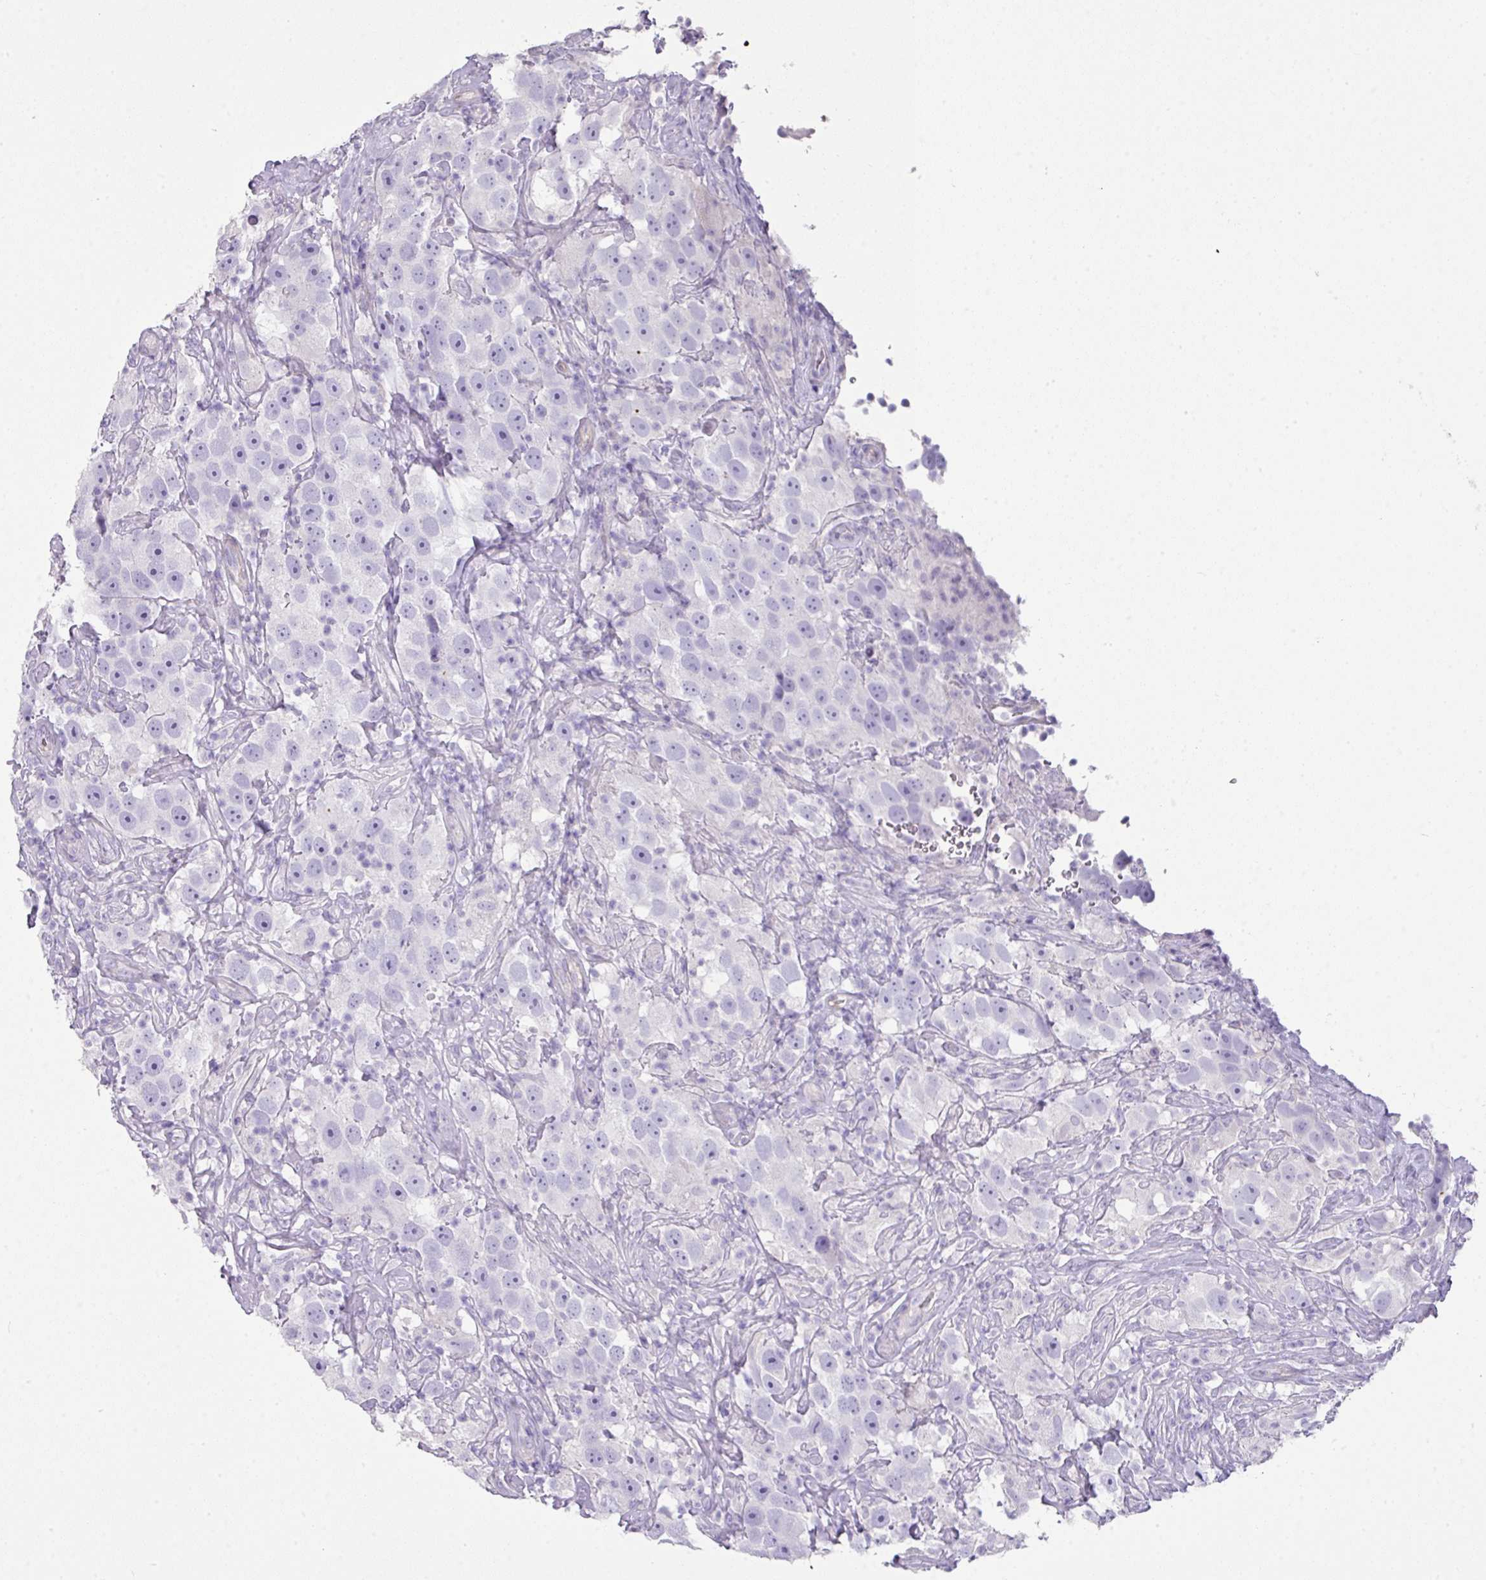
{"staining": {"intensity": "negative", "quantity": "none", "location": "none"}, "tissue": "testis cancer", "cell_type": "Tumor cells", "image_type": "cancer", "snomed": [{"axis": "morphology", "description": "Seminoma, NOS"}, {"axis": "topography", "description": "Testis"}], "caption": "The micrograph displays no significant staining in tumor cells of testis seminoma. (DAB immunohistochemistry (IHC) visualized using brightfield microscopy, high magnification).", "gene": "GLI4", "patient": {"sex": "male", "age": 49}}